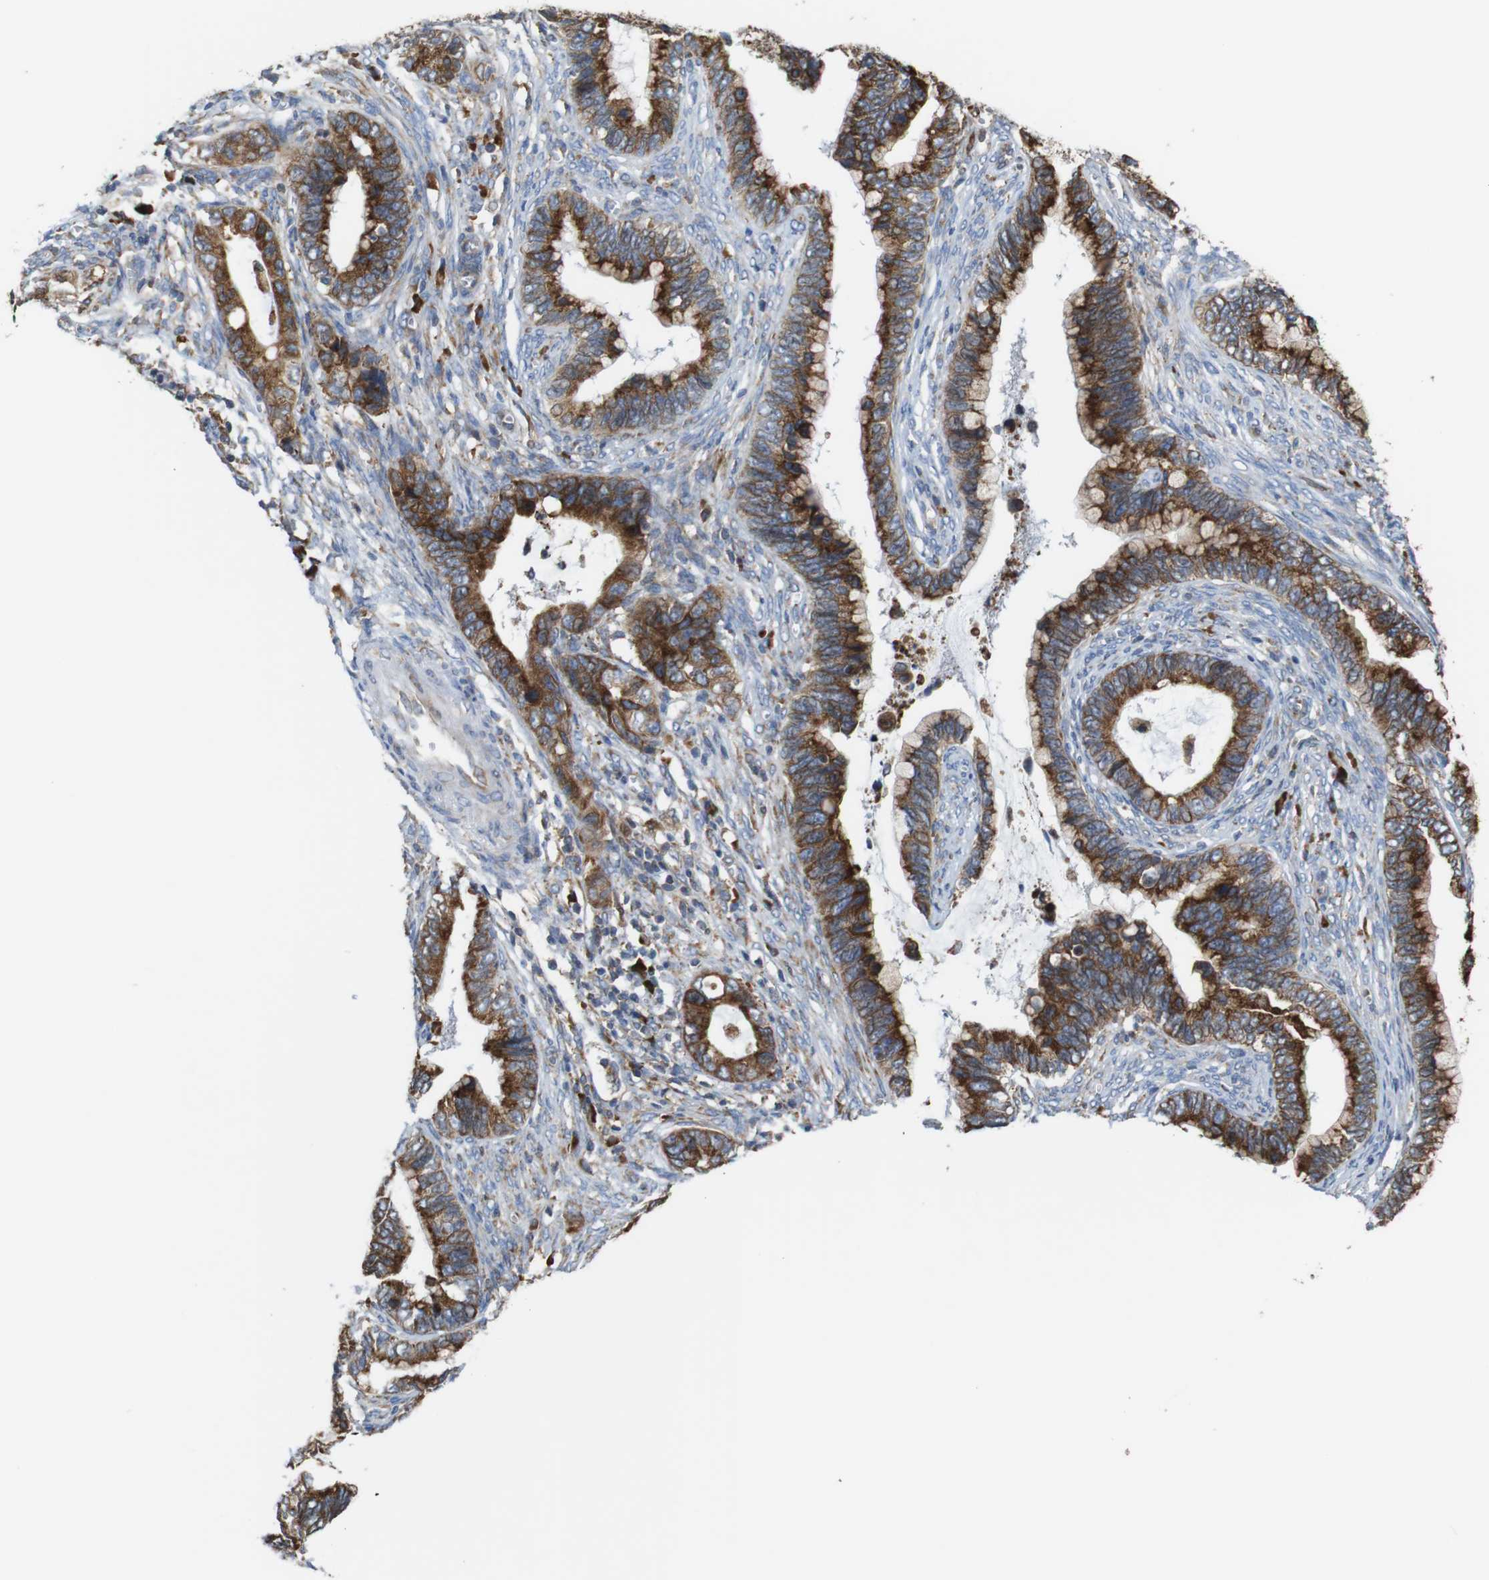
{"staining": {"intensity": "strong", "quantity": ">75%", "location": "cytoplasmic/membranous"}, "tissue": "cervical cancer", "cell_type": "Tumor cells", "image_type": "cancer", "snomed": [{"axis": "morphology", "description": "Adenocarcinoma, NOS"}, {"axis": "topography", "description": "Cervix"}], "caption": "Immunohistochemical staining of human cervical cancer (adenocarcinoma) exhibits strong cytoplasmic/membranous protein expression in about >75% of tumor cells. Using DAB (3,3'-diaminobenzidine) (brown) and hematoxylin (blue) stains, captured at high magnification using brightfield microscopy.", "gene": "UGGT1", "patient": {"sex": "female", "age": 44}}